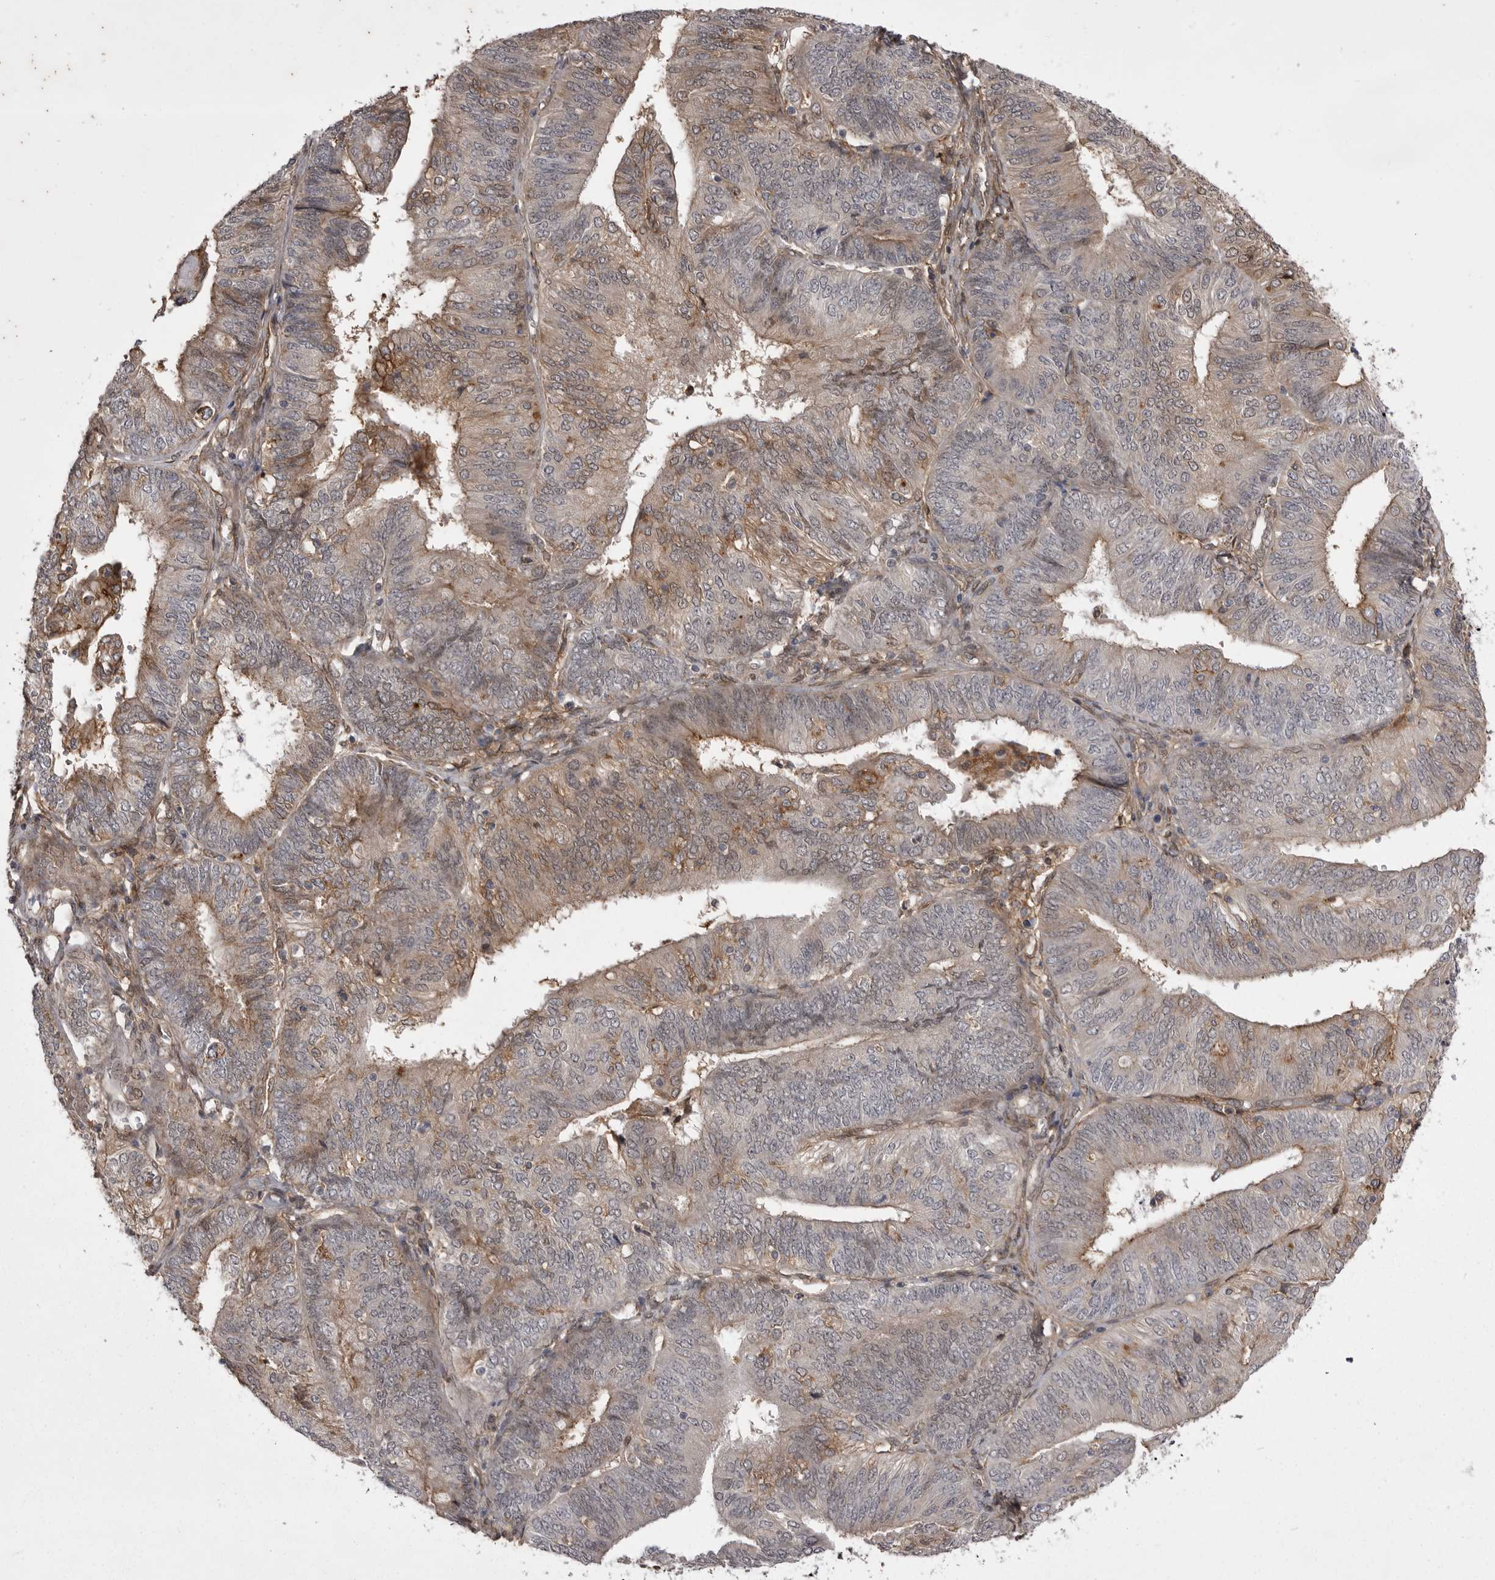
{"staining": {"intensity": "weak", "quantity": "25%-75%", "location": "cytoplasmic/membranous"}, "tissue": "endometrial cancer", "cell_type": "Tumor cells", "image_type": "cancer", "snomed": [{"axis": "morphology", "description": "Adenocarcinoma, NOS"}, {"axis": "topography", "description": "Endometrium"}], "caption": "Immunohistochemistry photomicrograph of human endometrial cancer (adenocarcinoma) stained for a protein (brown), which demonstrates low levels of weak cytoplasmic/membranous positivity in about 25%-75% of tumor cells.", "gene": "ABL1", "patient": {"sex": "female", "age": 58}}